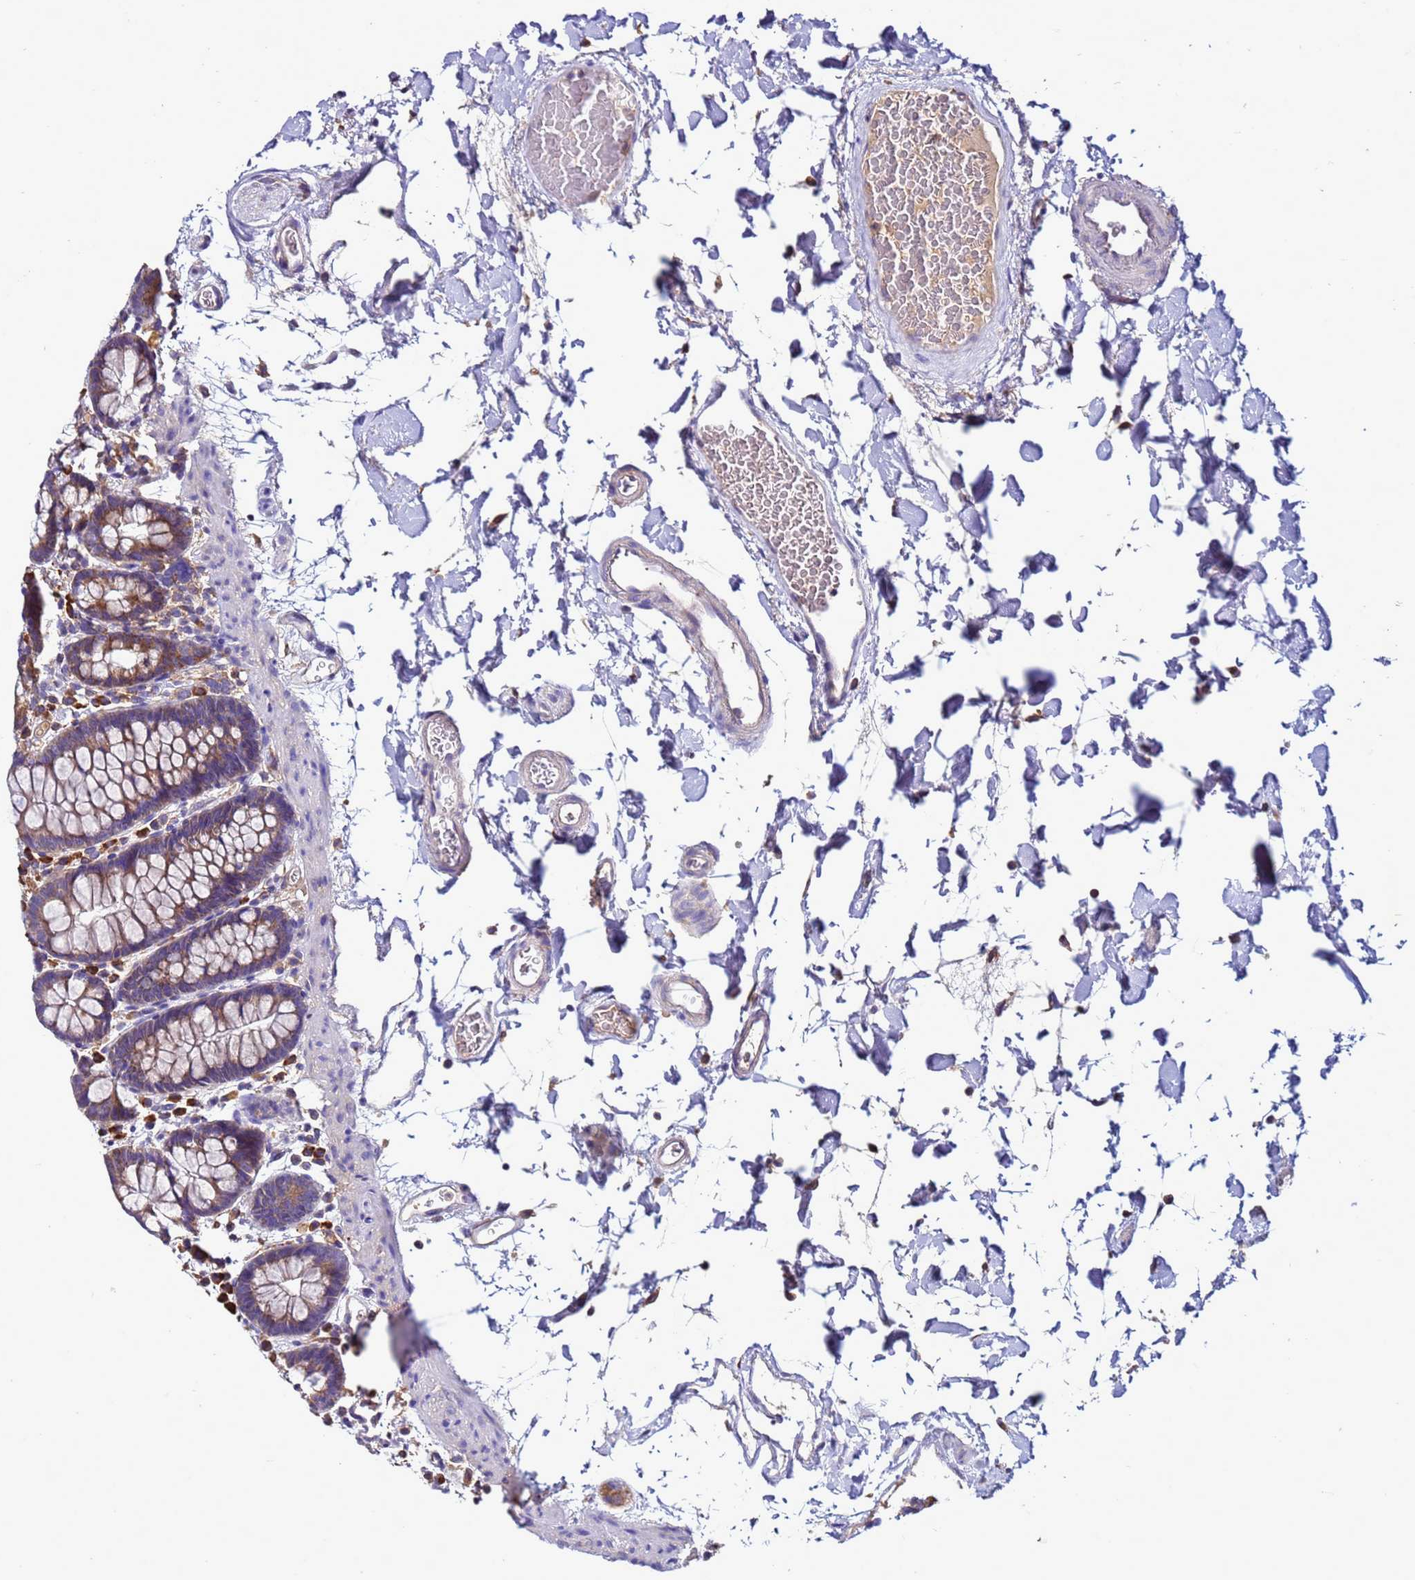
{"staining": {"intensity": "weak", "quantity": "25%-75%", "location": "cytoplasmic/membranous"}, "tissue": "colon", "cell_type": "Endothelial cells", "image_type": "normal", "snomed": [{"axis": "morphology", "description": "Normal tissue, NOS"}, {"axis": "topography", "description": "Colon"}], "caption": "Immunohistochemistry (IHC) micrograph of benign colon: human colon stained using immunohistochemistry (IHC) exhibits low levels of weak protein expression localized specifically in the cytoplasmic/membranous of endothelial cells, appearing as a cytoplasmic/membranous brown color.", "gene": "ANTKMT", "patient": {"sex": "male", "age": 75}}